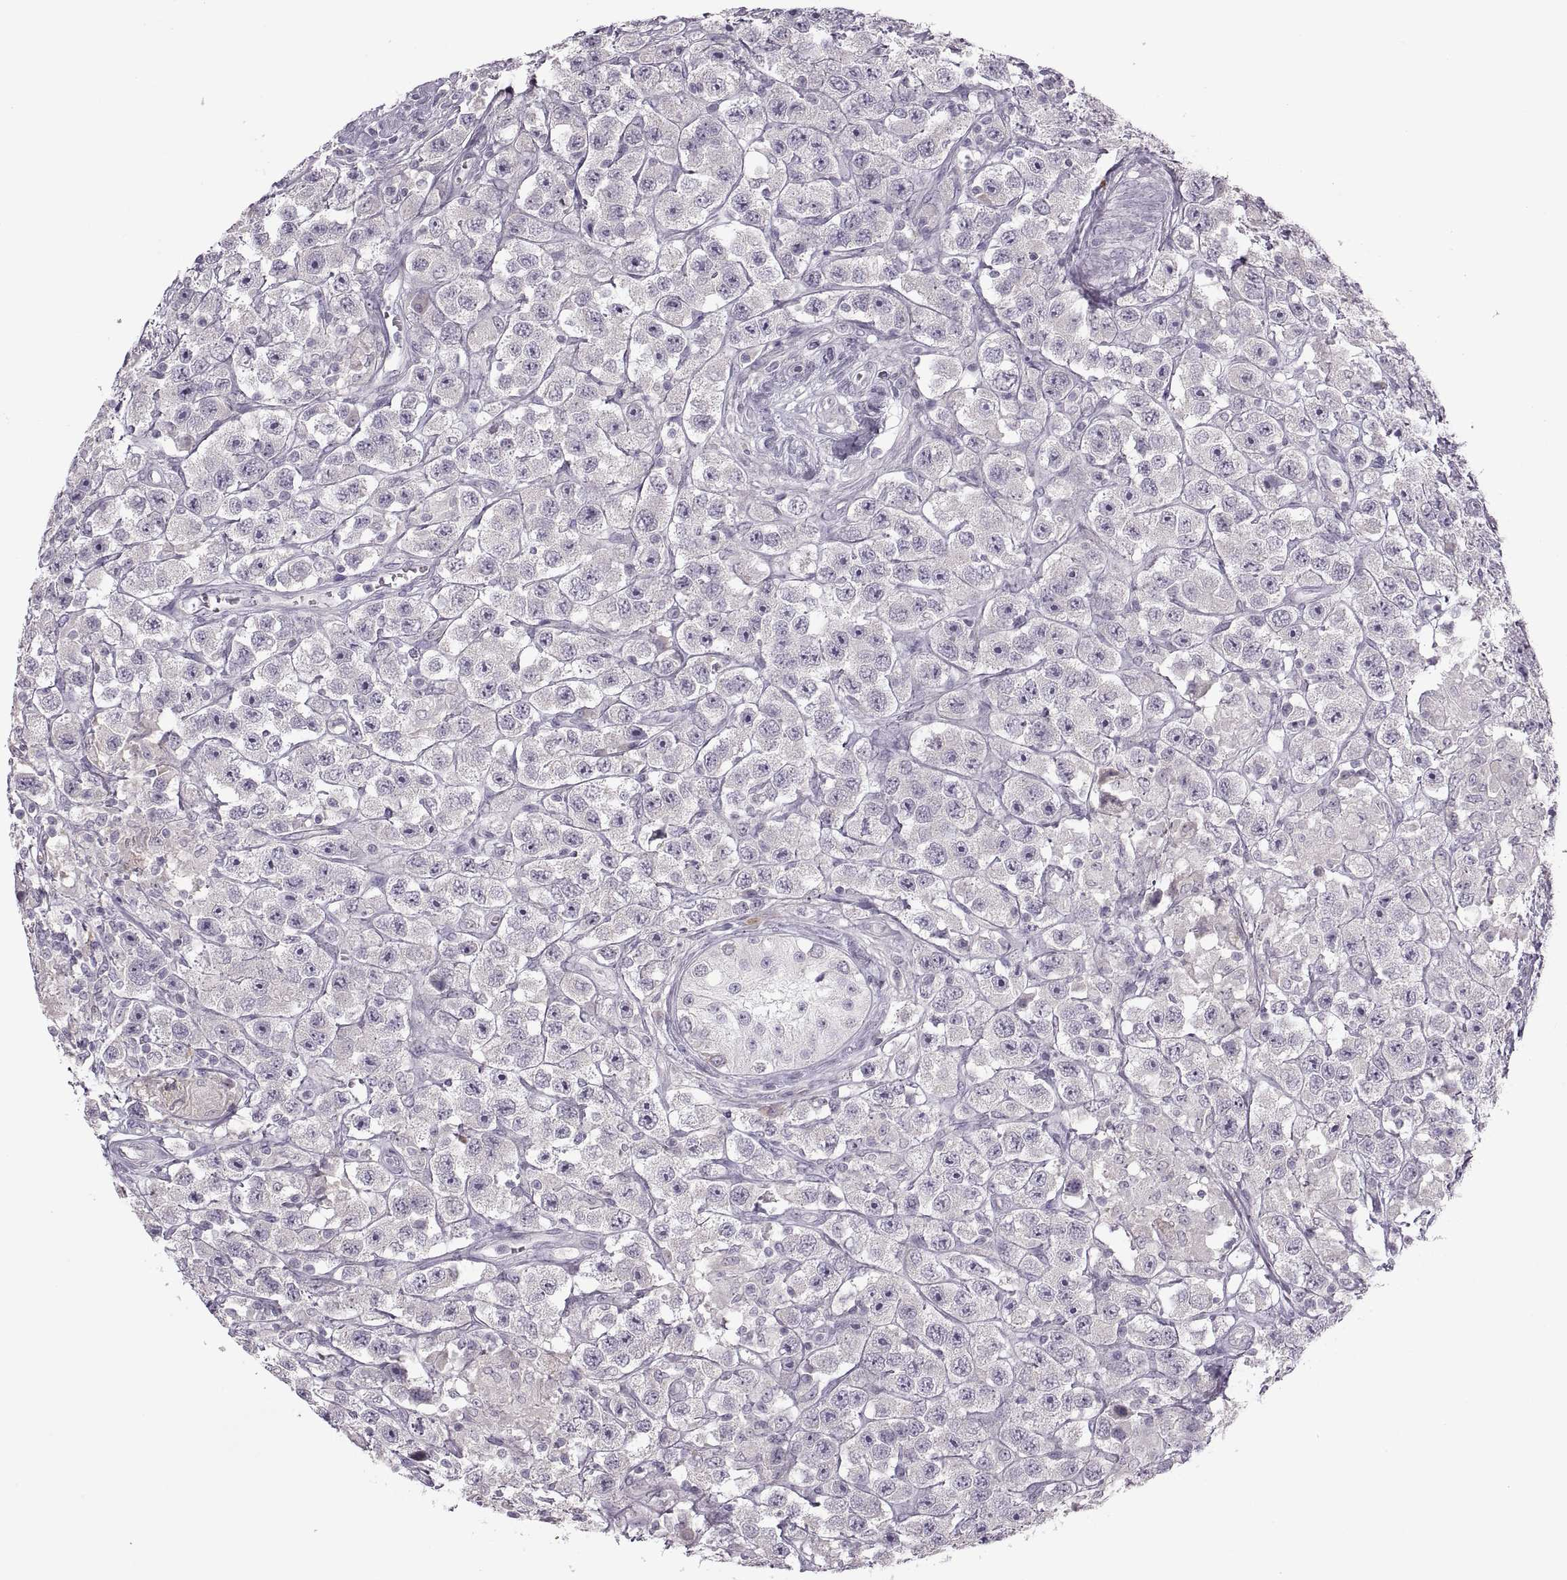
{"staining": {"intensity": "negative", "quantity": "none", "location": "none"}, "tissue": "testis cancer", "cell_type": "Tumor cells", "image_type": "cancer", "snomed": [{"axis": "morphology", "description": "Seminoma, NOS"}, {"axis": "topography", "description": "Testis"}], "caption": "Immunohistochemistry (IHC) image of human testis cancer stained for a protein (brown), which shows no staining in tumor cells.", "gene": "H2AP", "patient": {"sex": "male", "age": 45}}